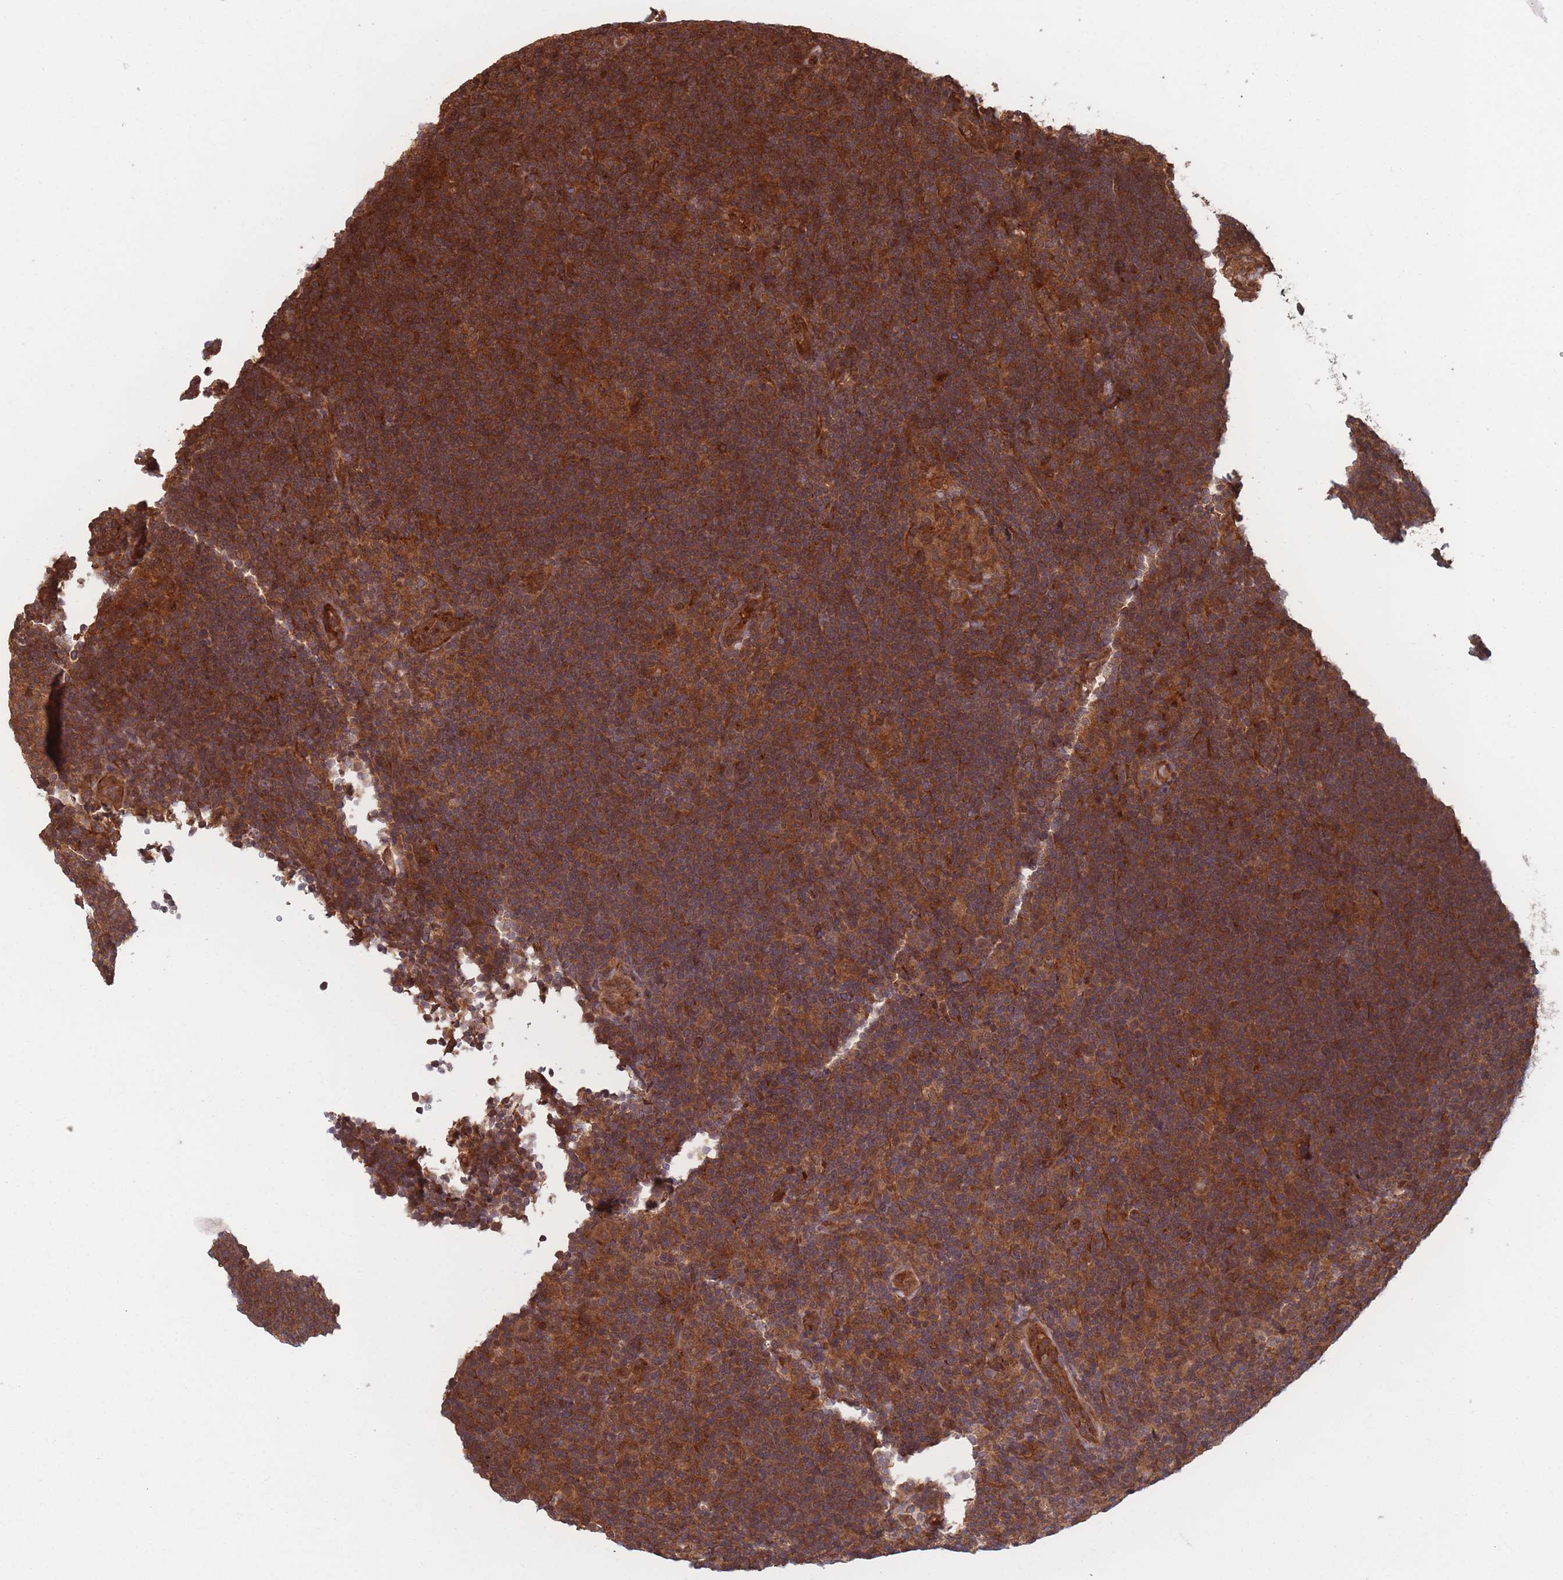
{"staining": {"intensity": "strong", "quantity": ">75%", "location": "cytoplasmic/membranous"}, "tissue": "lymphoma", "cell_type": "Tumor cells", "image_type": "cancer", "snomed": [{"axis": "morphology", "description": "Hodgkin's disease, NOS"}, {"axis": "topography", "description": "Lymph node"}], "caption": "Protein analysis of lymphoma tissue reveals strong cytoplasmic/membranous staining in about >75% of tumor cells.", "gene": "PODXL2", "patient": {"sex": "female", "age": 57}}